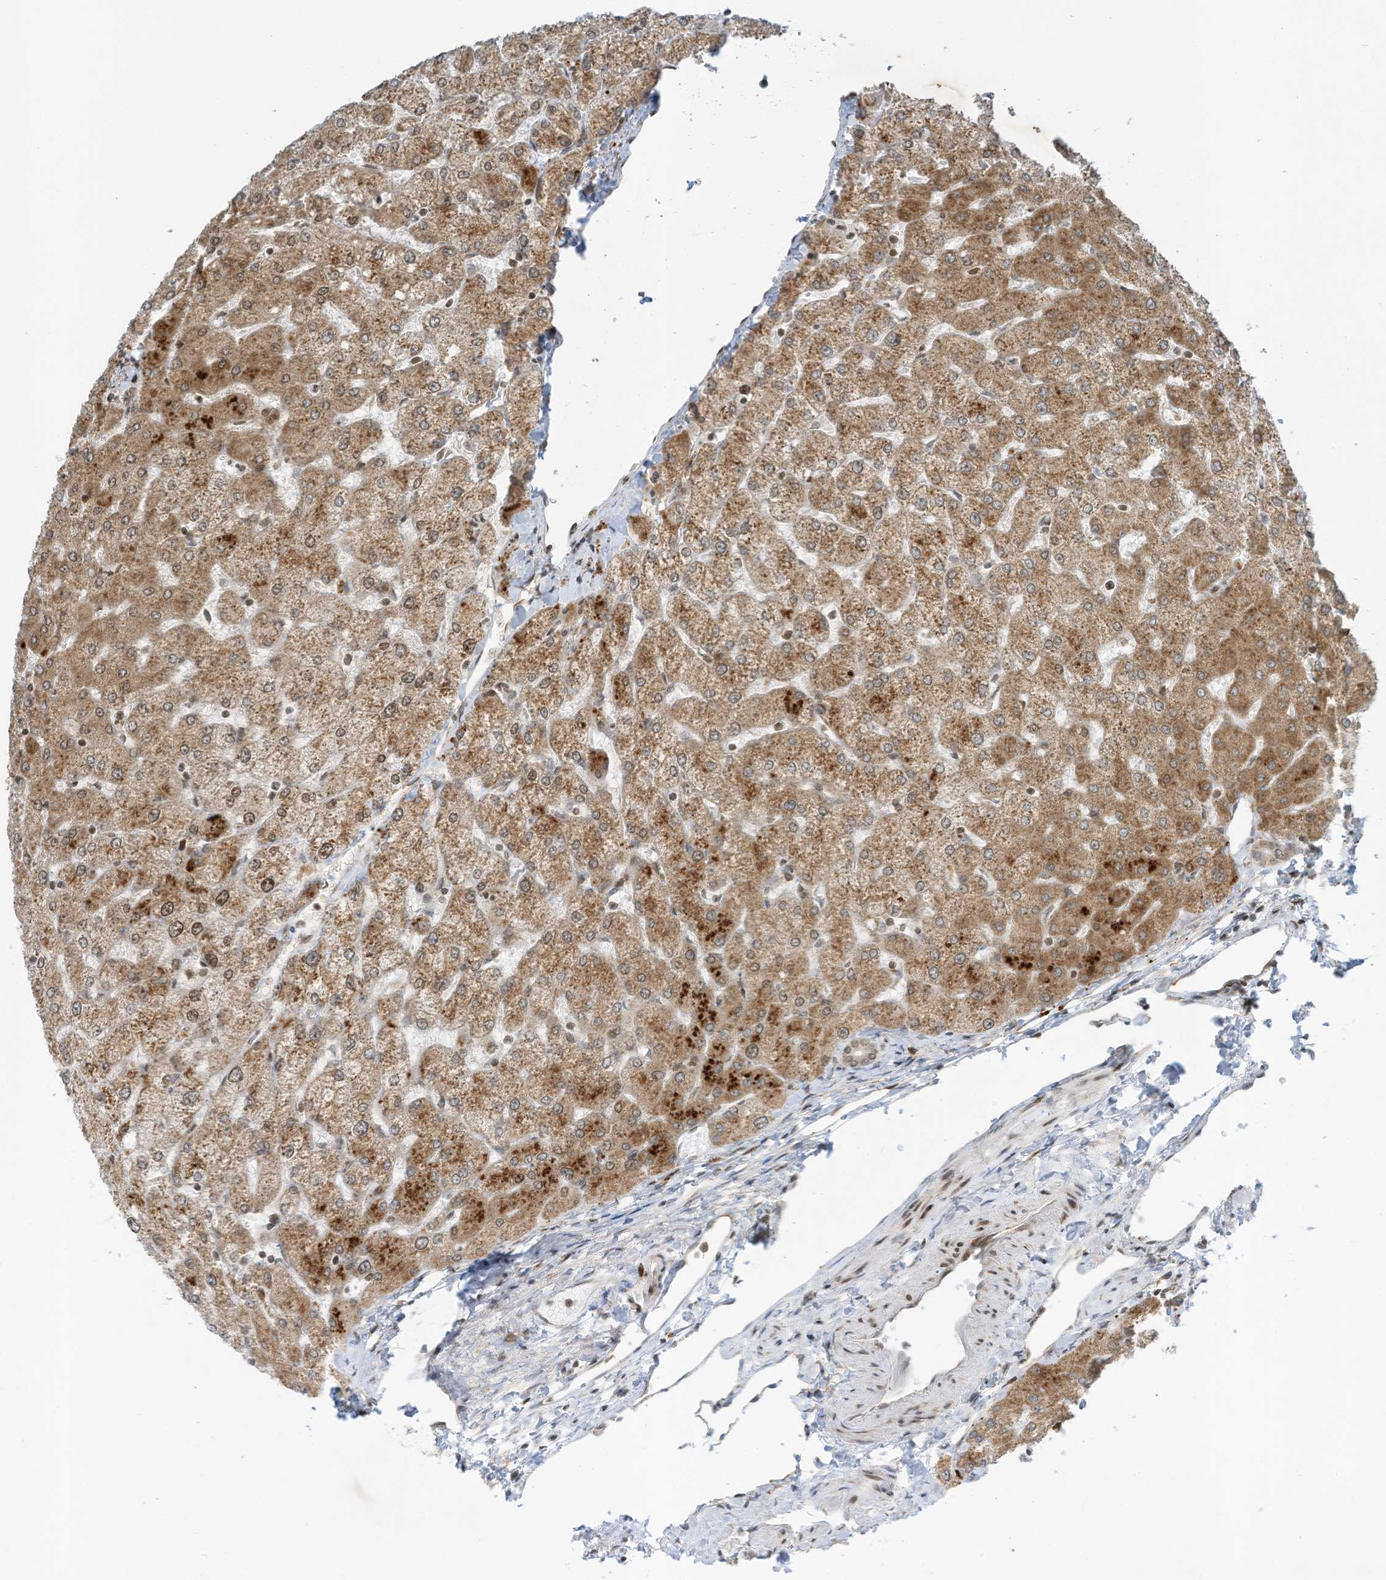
{"staining": {"intensity": "weak", "quantity": ">75%", "location": "cytoplasmic/membranous,nuclear"}, "tissue": "liver", "cell_type": "Cholangiocytes", "image_type": "normal", "snomed": [{"axis": "morphology", "description": "Normal tissue, NOS"}, {"axis": "topography", "description": "Liver"}], "caption": "Immunohistochemical staining of benign liver shows >75% levels of weak cytoplasmic/membranous,nuclear protein expression in about >75% of cholangiocytes. (DAB (3,3'-diaminobenzidine) IHC, brown staining for protein, blue staining for nuclei).", "gene": "EDF1", "patient": {"sex": "female", "age": 54}}